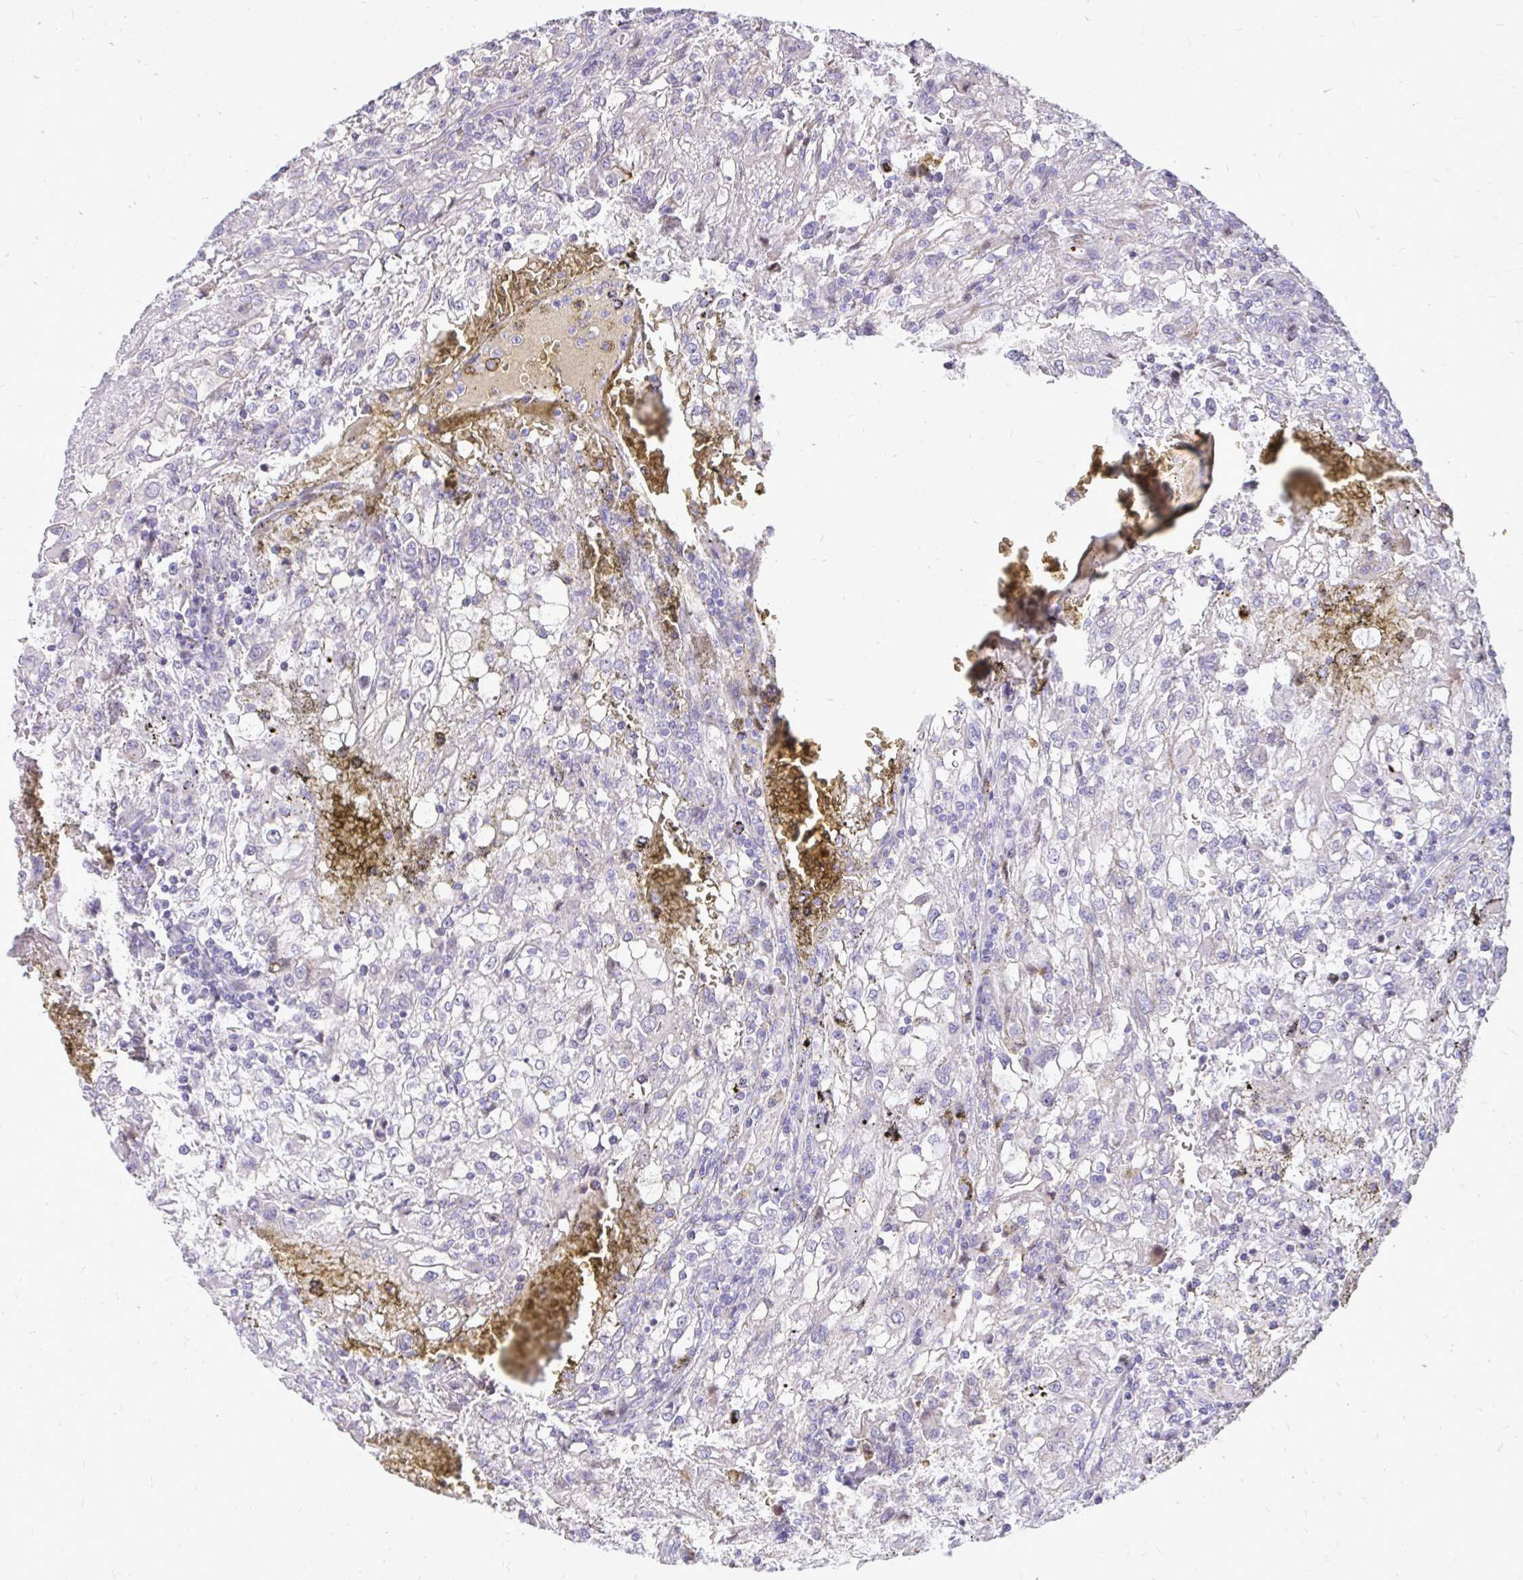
{"staining": {"intensity": "negative", "quantity": "none", "location": "none"}, "tissue": "renal cancer", "cell_type": "Tumor cells", "image_type": "cancer", "snomed": [{"axis": "morphology", "description": "Adenocarcinoma, NOS"}, {"axis": "topography", "description": "Kidney"}], "caption": "Immunohistochemistry image of human renal cancer stained for a protein (brown), which shows no staining in tumor cells.", "gene": "OR8D1", "patient": {"sex": "female", "age": 74}}